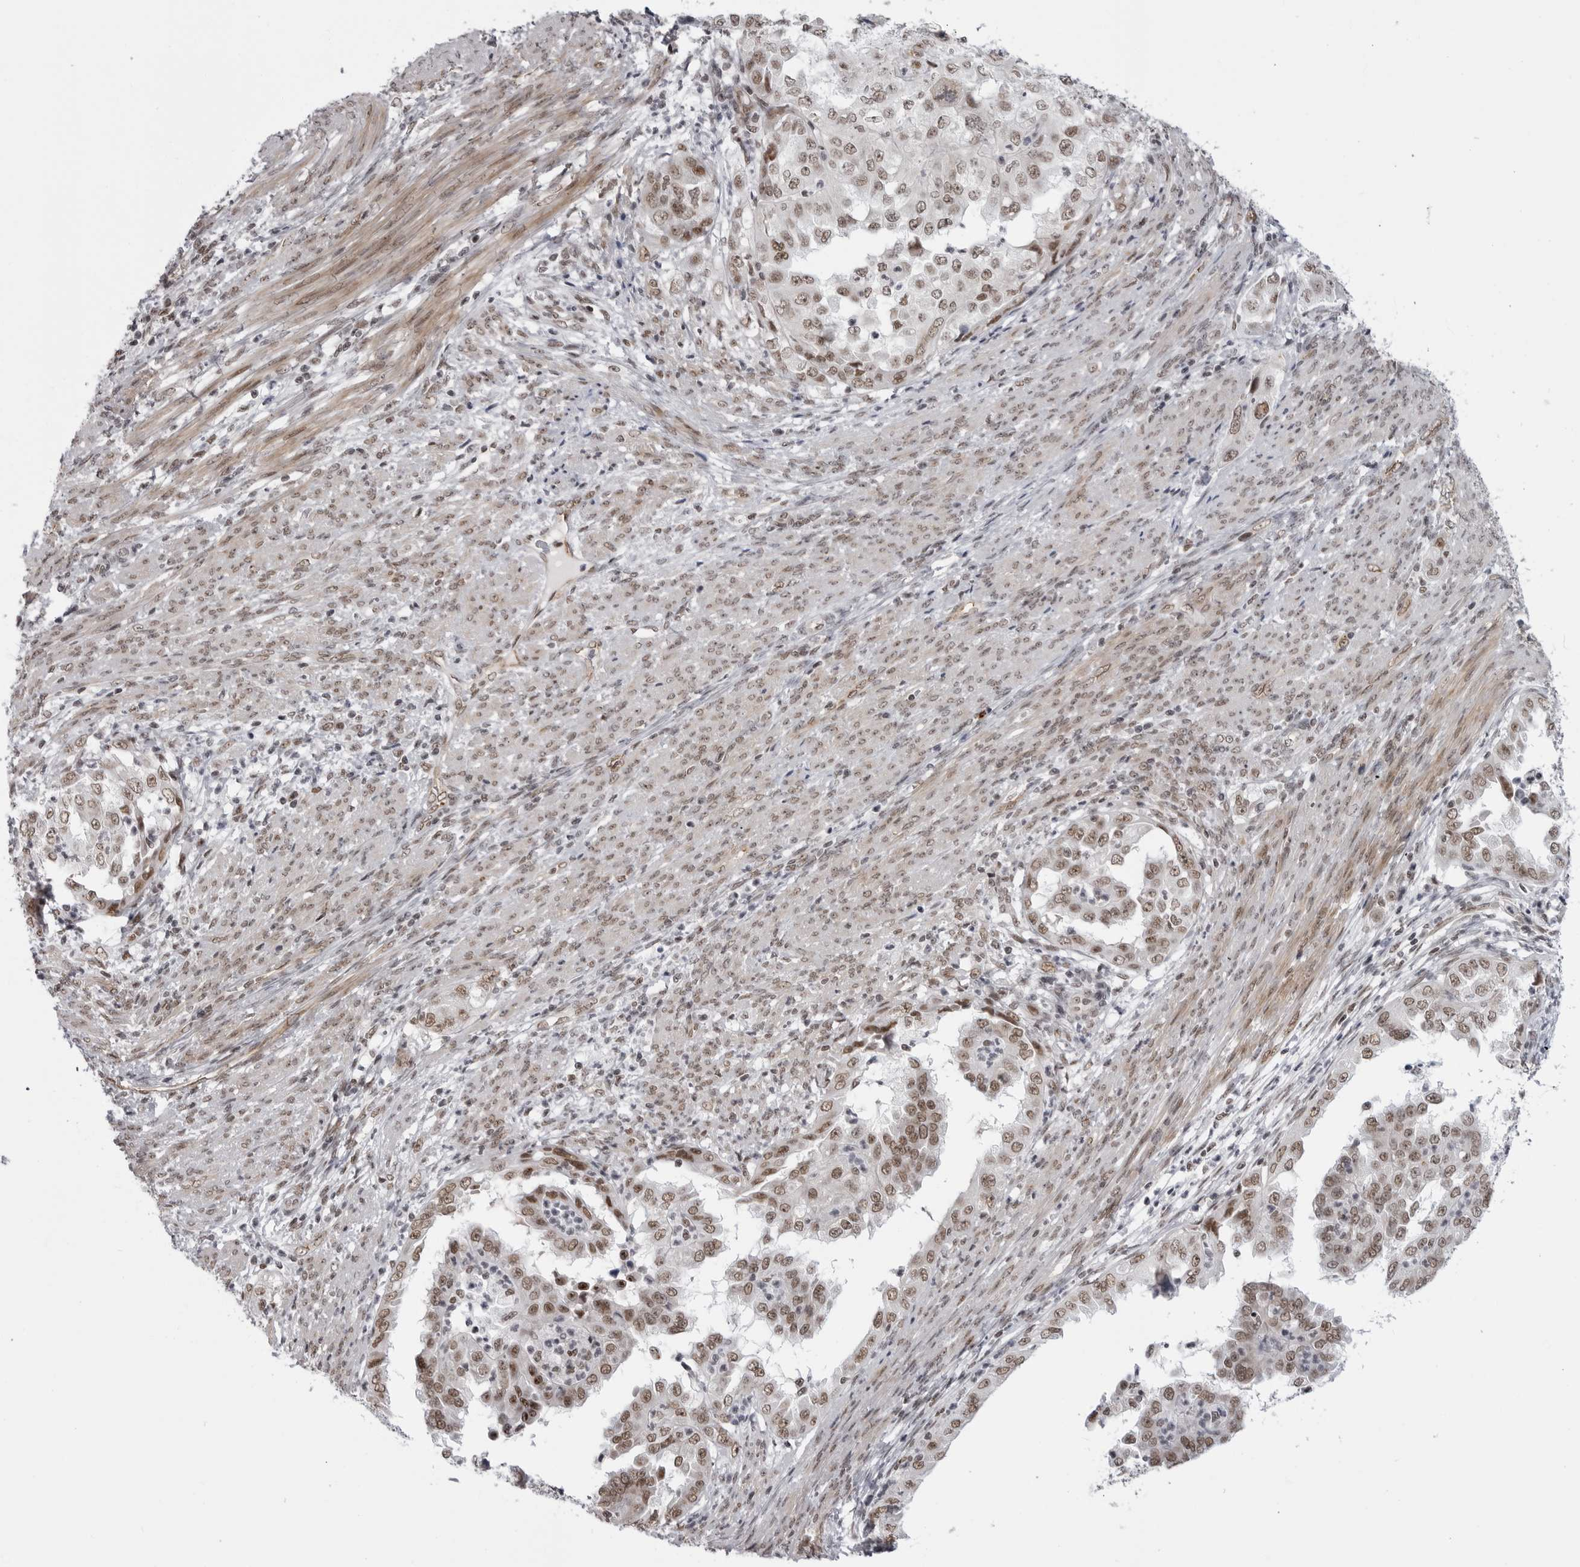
{"staining": {"intensity": "moderate", "quantity": ">75%", "location": "nuclear"}, "tissue": "endometrial cancer", "cell_type": "Tumor cells", "image_type": "cancer", "snomed": [{"axis": "morphology", "description": "Adenocarcinoma, NOS"}, {"axis": "topography", "description": "Endometrium"}], "caption": "Immunohistochemical staining of adenocarcinoma (endometrial) demonstrates moderate nuclear protein staining in about >75% of tumor cells. (brown staining indicates protein expression, while blue staining denotes nuclei).", "gene": "RNF26", "patient": {"sex": "female", "age": 85}}